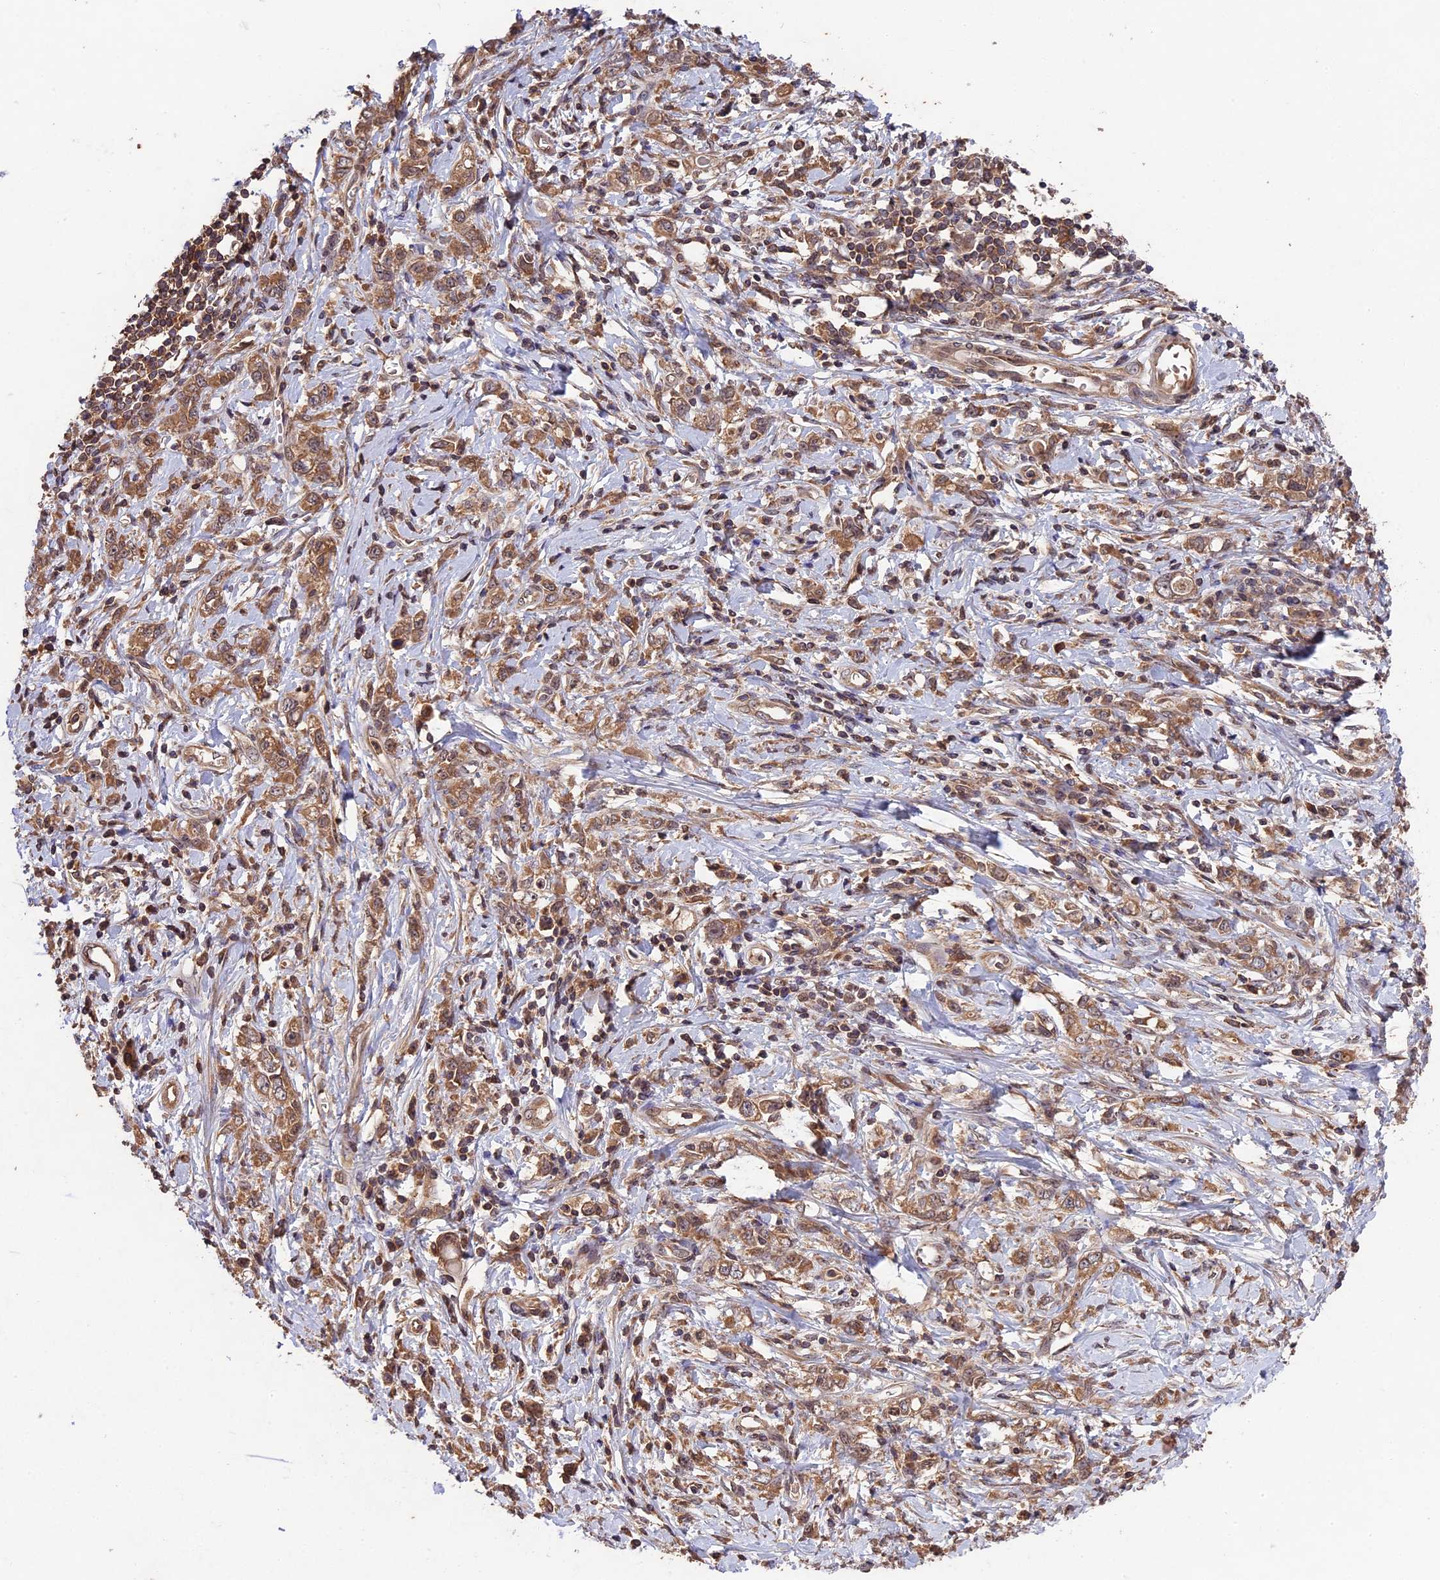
{"staining": {"intensity": "moderate", "quantity": ">75%", "location": "cytoplasmic/membranous"}, "tissue": "stomach cancer", "cell_type": "Tumor cells", "image_type": "cancer", "snomed": [{"axis": "morphology", "description": "Adenocarcinoma, NOS"}, {"axis": "topography", "description": "Stomach"}], "caption": "Immunohistochemical staining of human stomach adenocarcinoma exhibits moderate cytoplasmic/membranous protein staining in about >75% of tumor cells.", "gene": "CHAC1", "patient": {"sex": "female", "age": 76}}